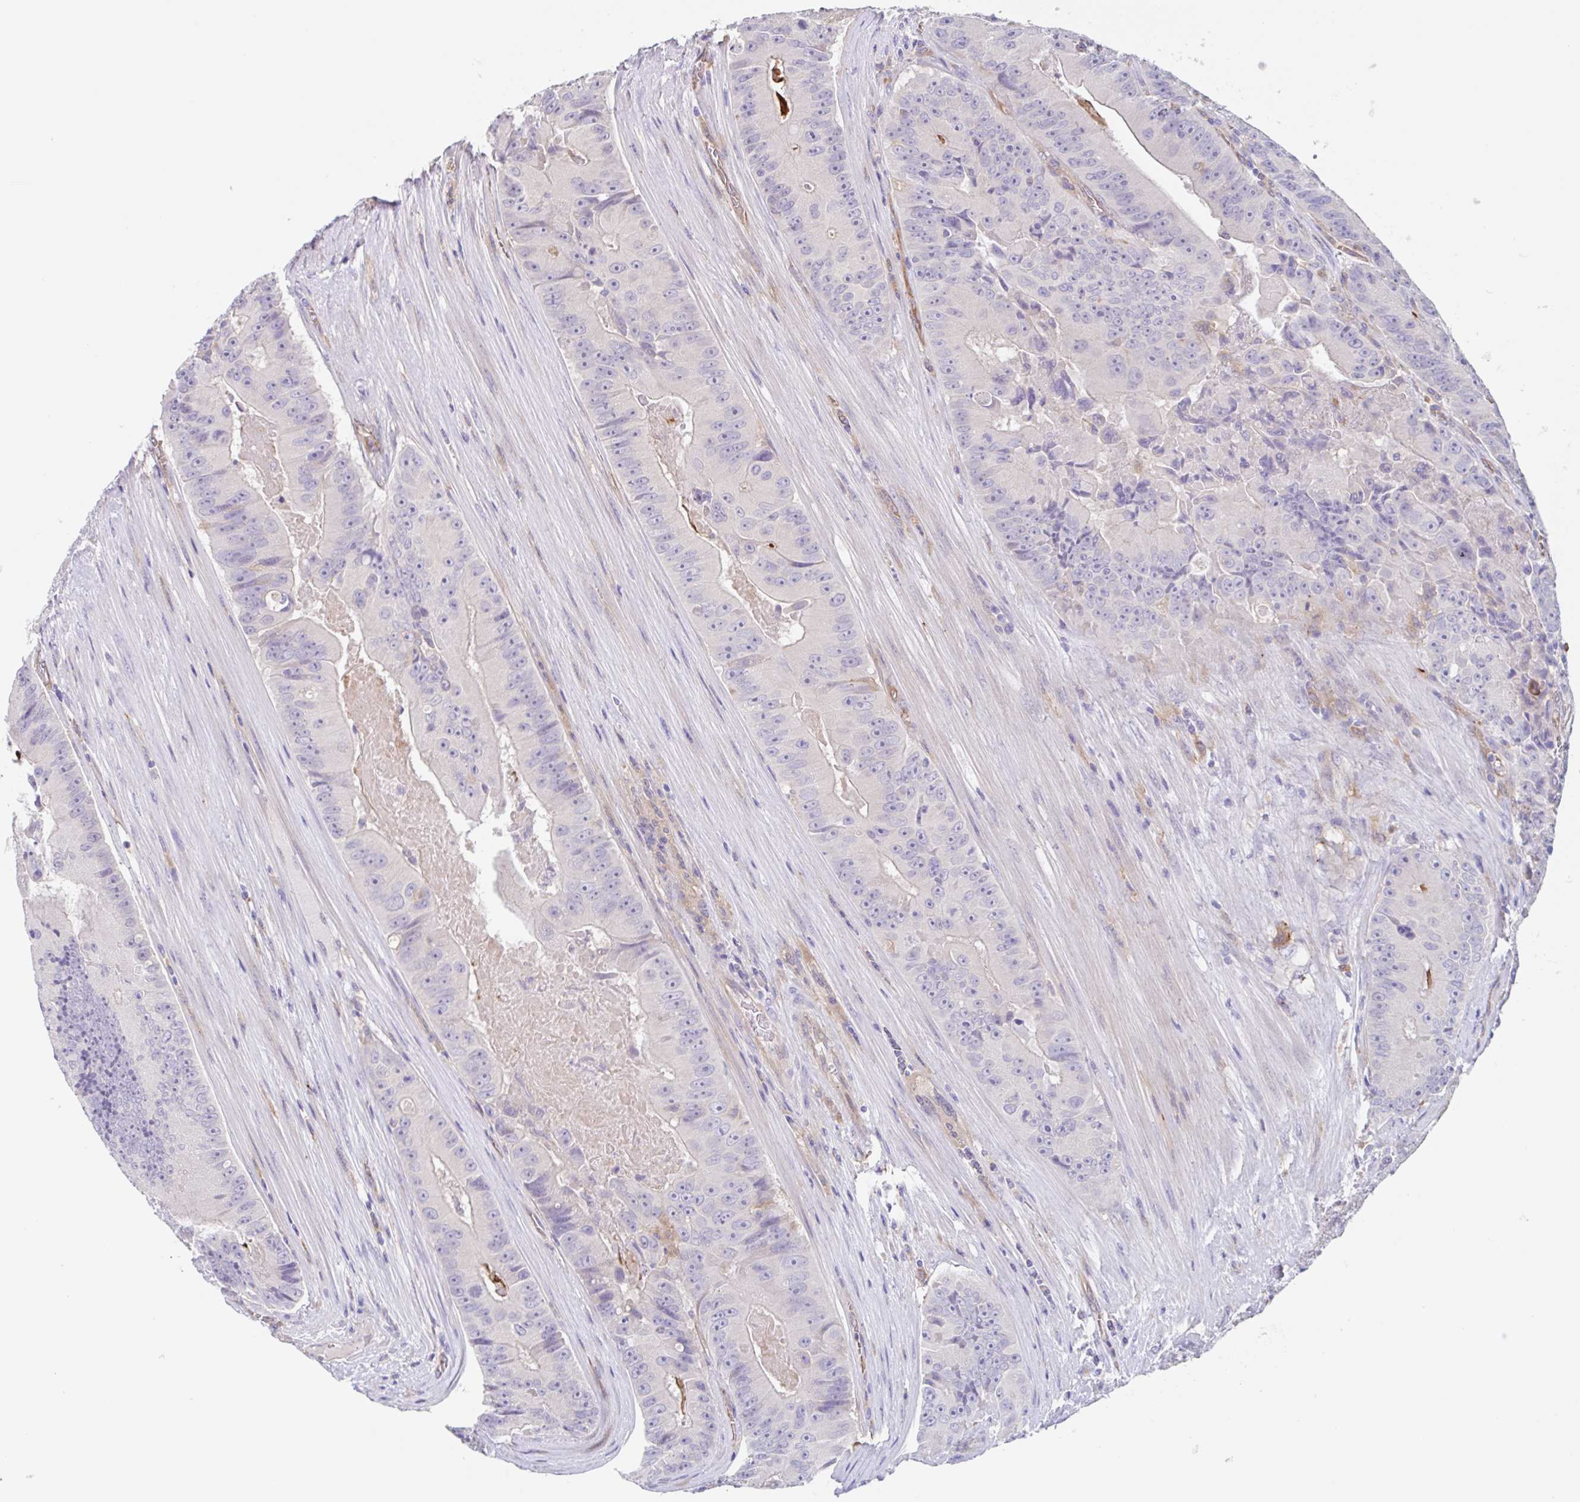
{"staining": {"intensity": "negative", "quantity": "none", "location": "none"}, "tissue": "colorectal cancer", "cell_type": "Tumor cells", "image_type": "cancer", "snomed": [{"axis": "morphology", "description": "Adenocarcinoma, NOS"}, {"axis": "topography", "description": "Colon"}], "caption": "A photomicrograph of human colorectal cancer is negative for staining in tumor cells. The staining is performed using DAB brown chromogen with nuclei counter-stained in using hematoxylin.", "gene": "EHD4", "patient": {"sex": "female", "age": 86}}